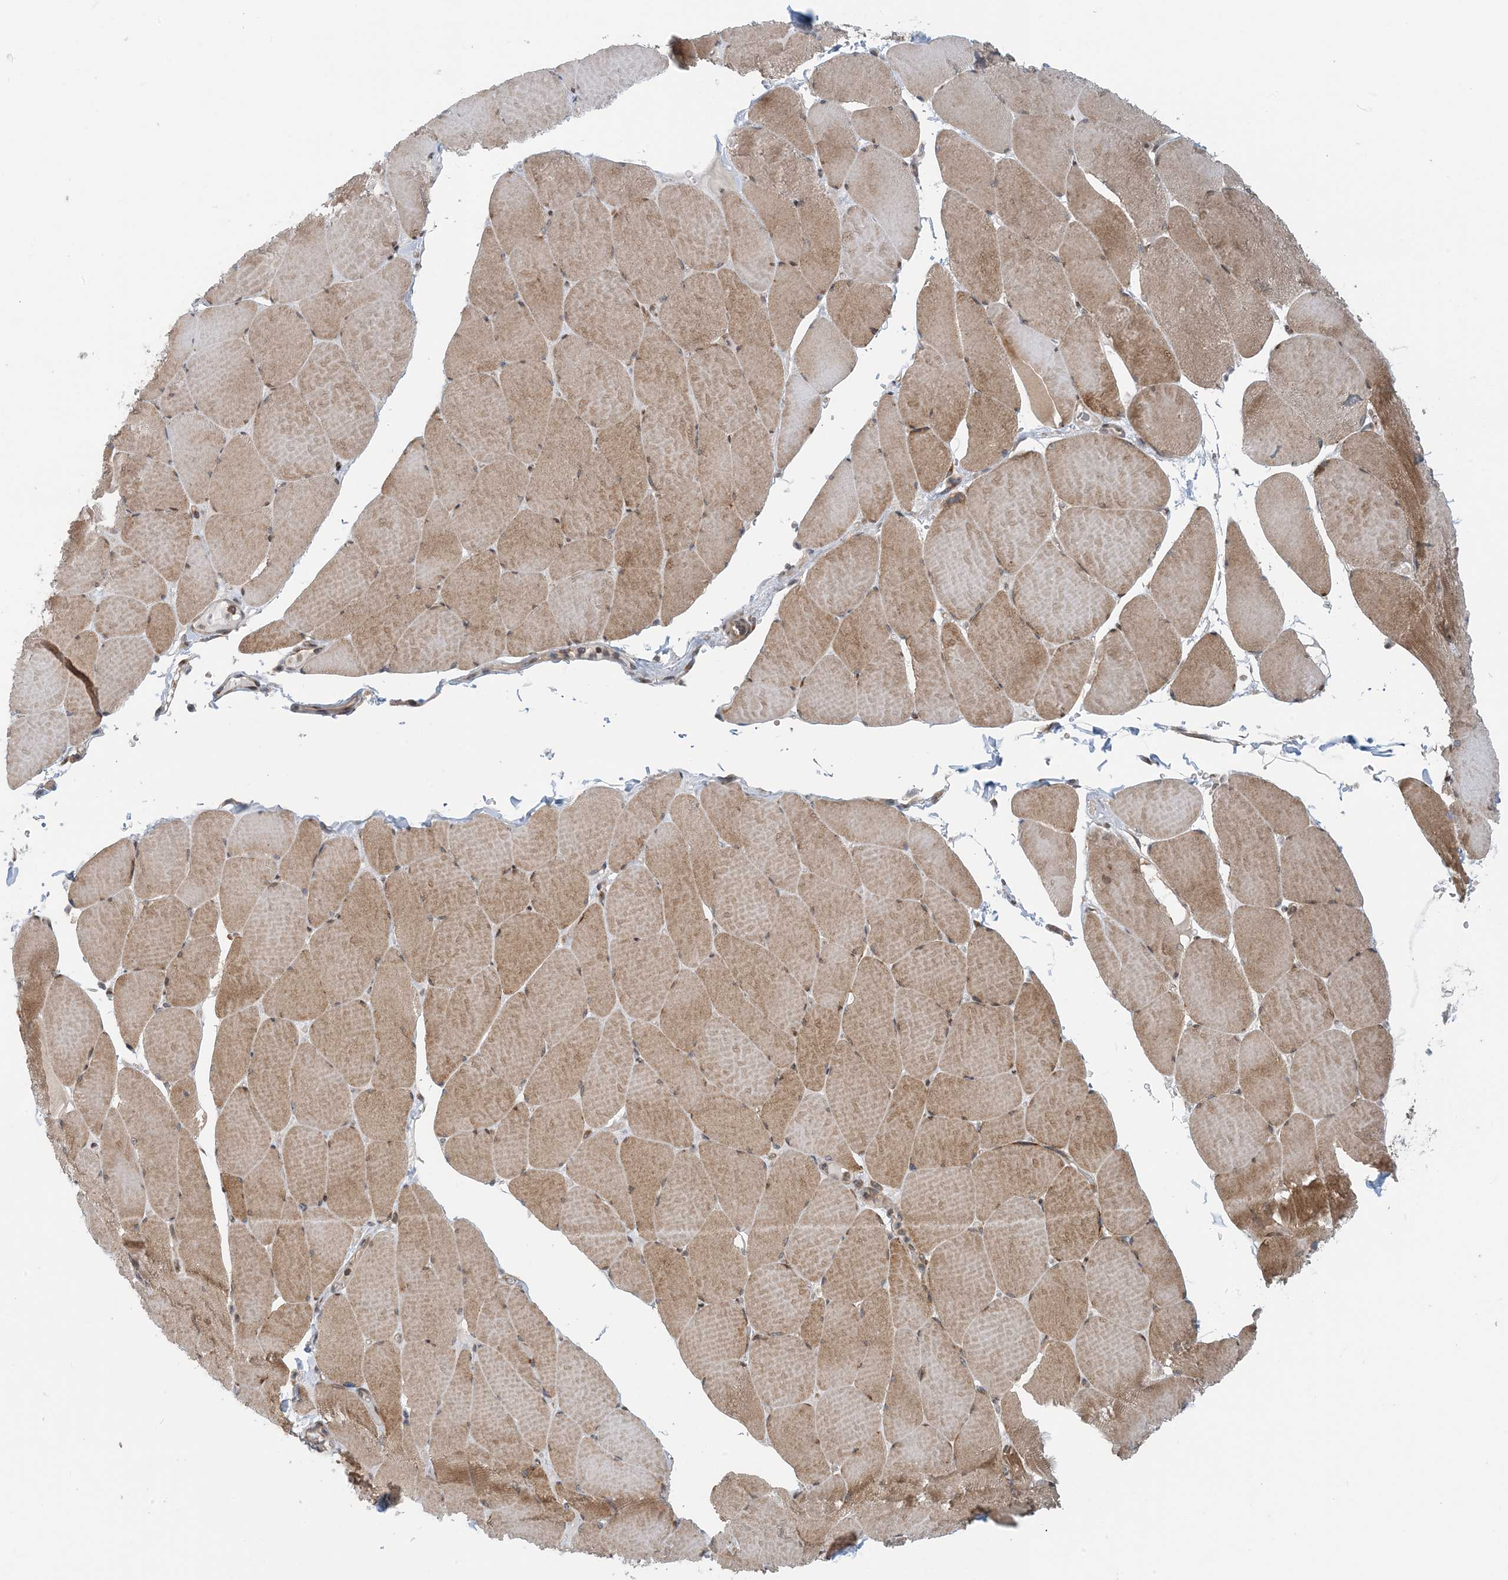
{"staining": {"intensity": "moderate", "quantity": ">75%", "location": "cytoplasmic/membranous"}, "tissue": "skeletal muscle", "cell_type": "Myocytes", "image_type": "normal", "snomed": [{"axis": "morphology", "description": "Normal tissue, NOS"}, {"axis": "topography", "description": "Skeletal muscle"}, {"axis": "topography", "description": "Head-Neck"}], "caption": "Human skeletal muscle stained with a brown dye reveals moderate cytoplasmic/membranous positive positivity in about >75% of myocytes.", "gene": "ATP13A2", "patient": {"sex": "male", "age": 66}}